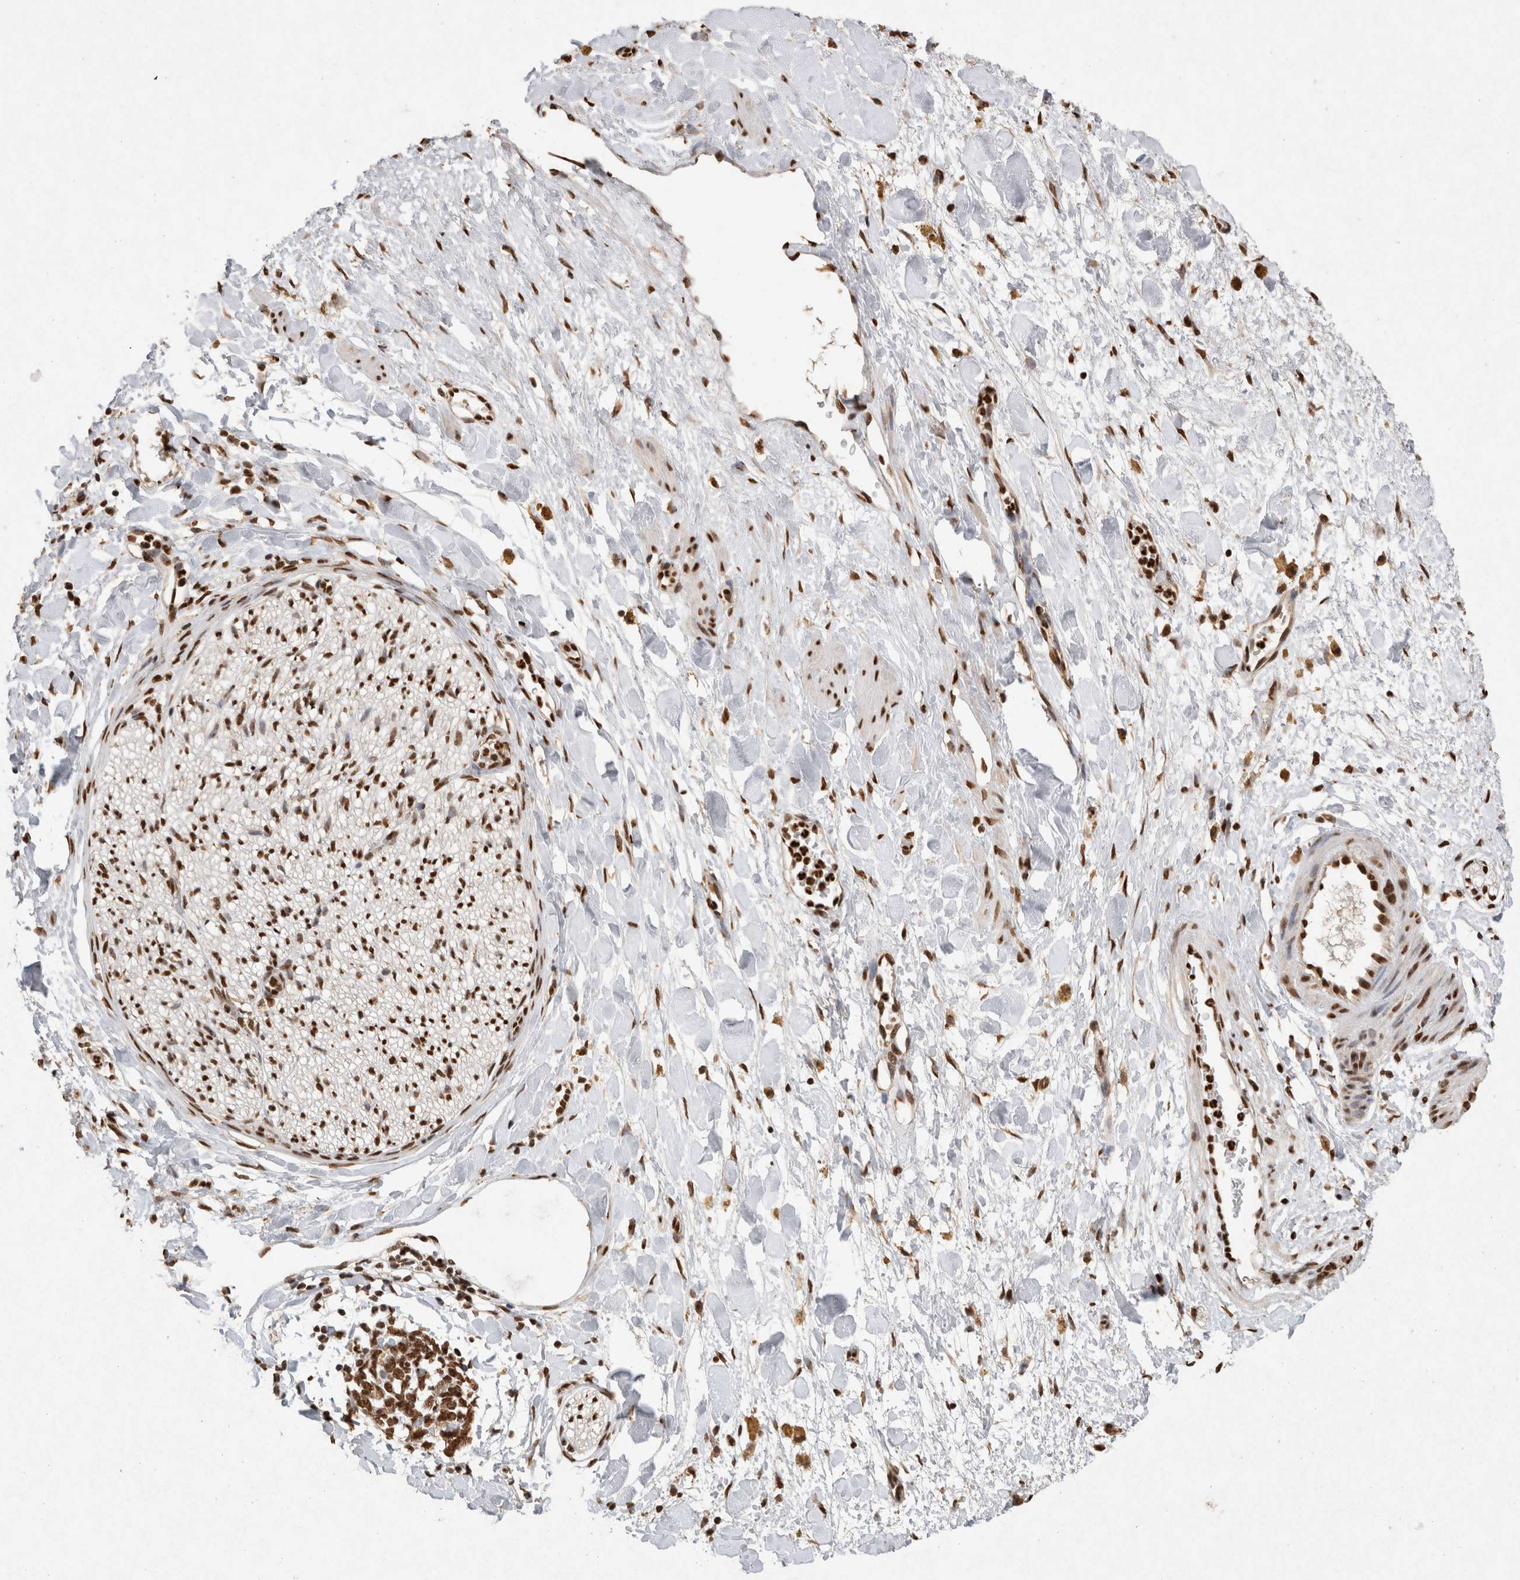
{"staining": {"intensity": "strong", "quantity": ">75%", "location": "nuclear"}, "tissue": "adipose tissue", "cell_type": "Adipocytes", "image_type": "normal", "snomed": [{"axis": "morphology", "description": "Normal tissue, NOS"}, {"axis": "topography", "description": "Kidney"}, {"axis": "topography", "description": "Peripheral nerve tissue"}], "caption": "DAB immunohistochemical staining of unremarkable adipose tissue demonstrates strong nuclear protein expression in about >75% of adipocytes.", "gene": "HDGF", "patient": {"sex": "male", "age": 7}}